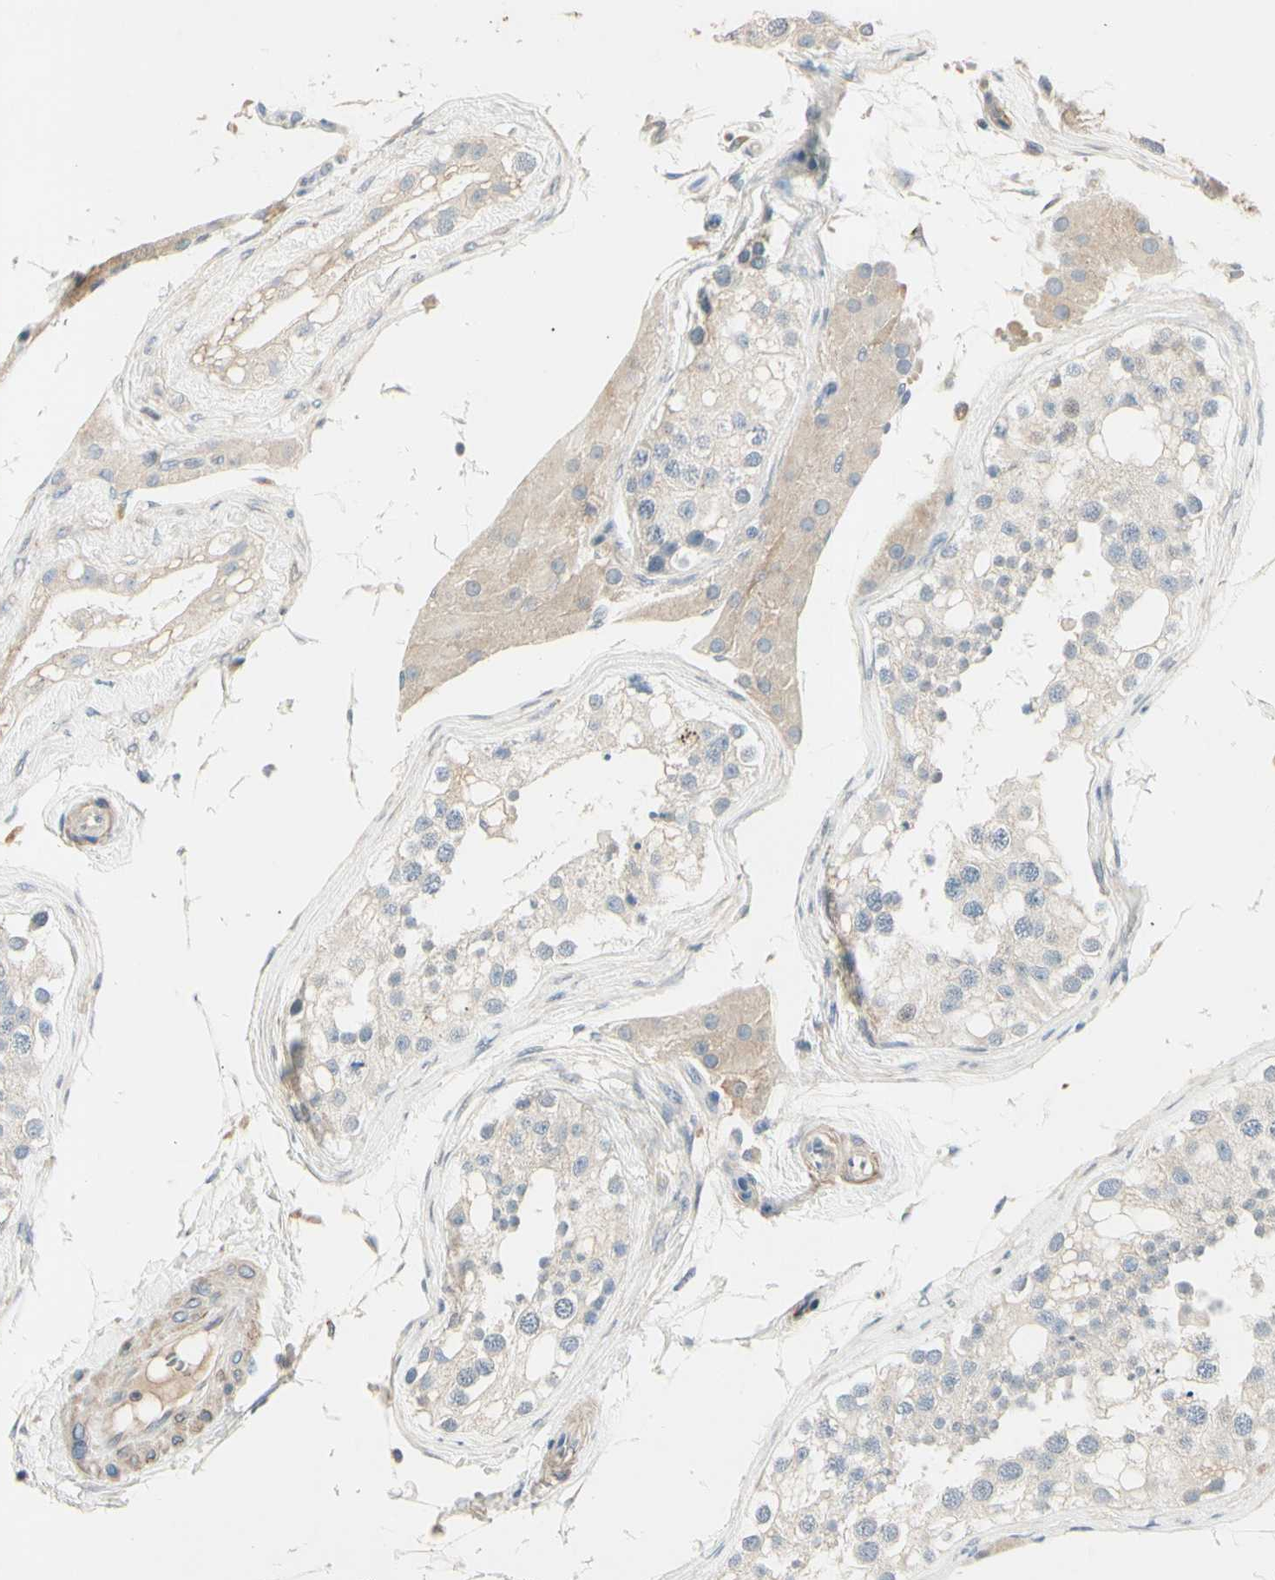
{"staining": {"intensity": "weak", "quantity": "25%-75%", "location": "cytoplasmic/membranous,nuclear"}, "tissue": "testis", "cell_type": "Cells in seminiferous ducts", "image_type": "normal", "snomed": [{"axis": "morphology", "description": "Normal tissue, NOS"}, {"axis": "topography", "description": "Testis"}], "caption": "Weak cytoplasmic/membranous,nuclear protein staining is present in approximately 25%-75% of cells in seminiferous ducts in testis.", "gene": "SKIL", "patient": {"sex": "male", "age": 68}}